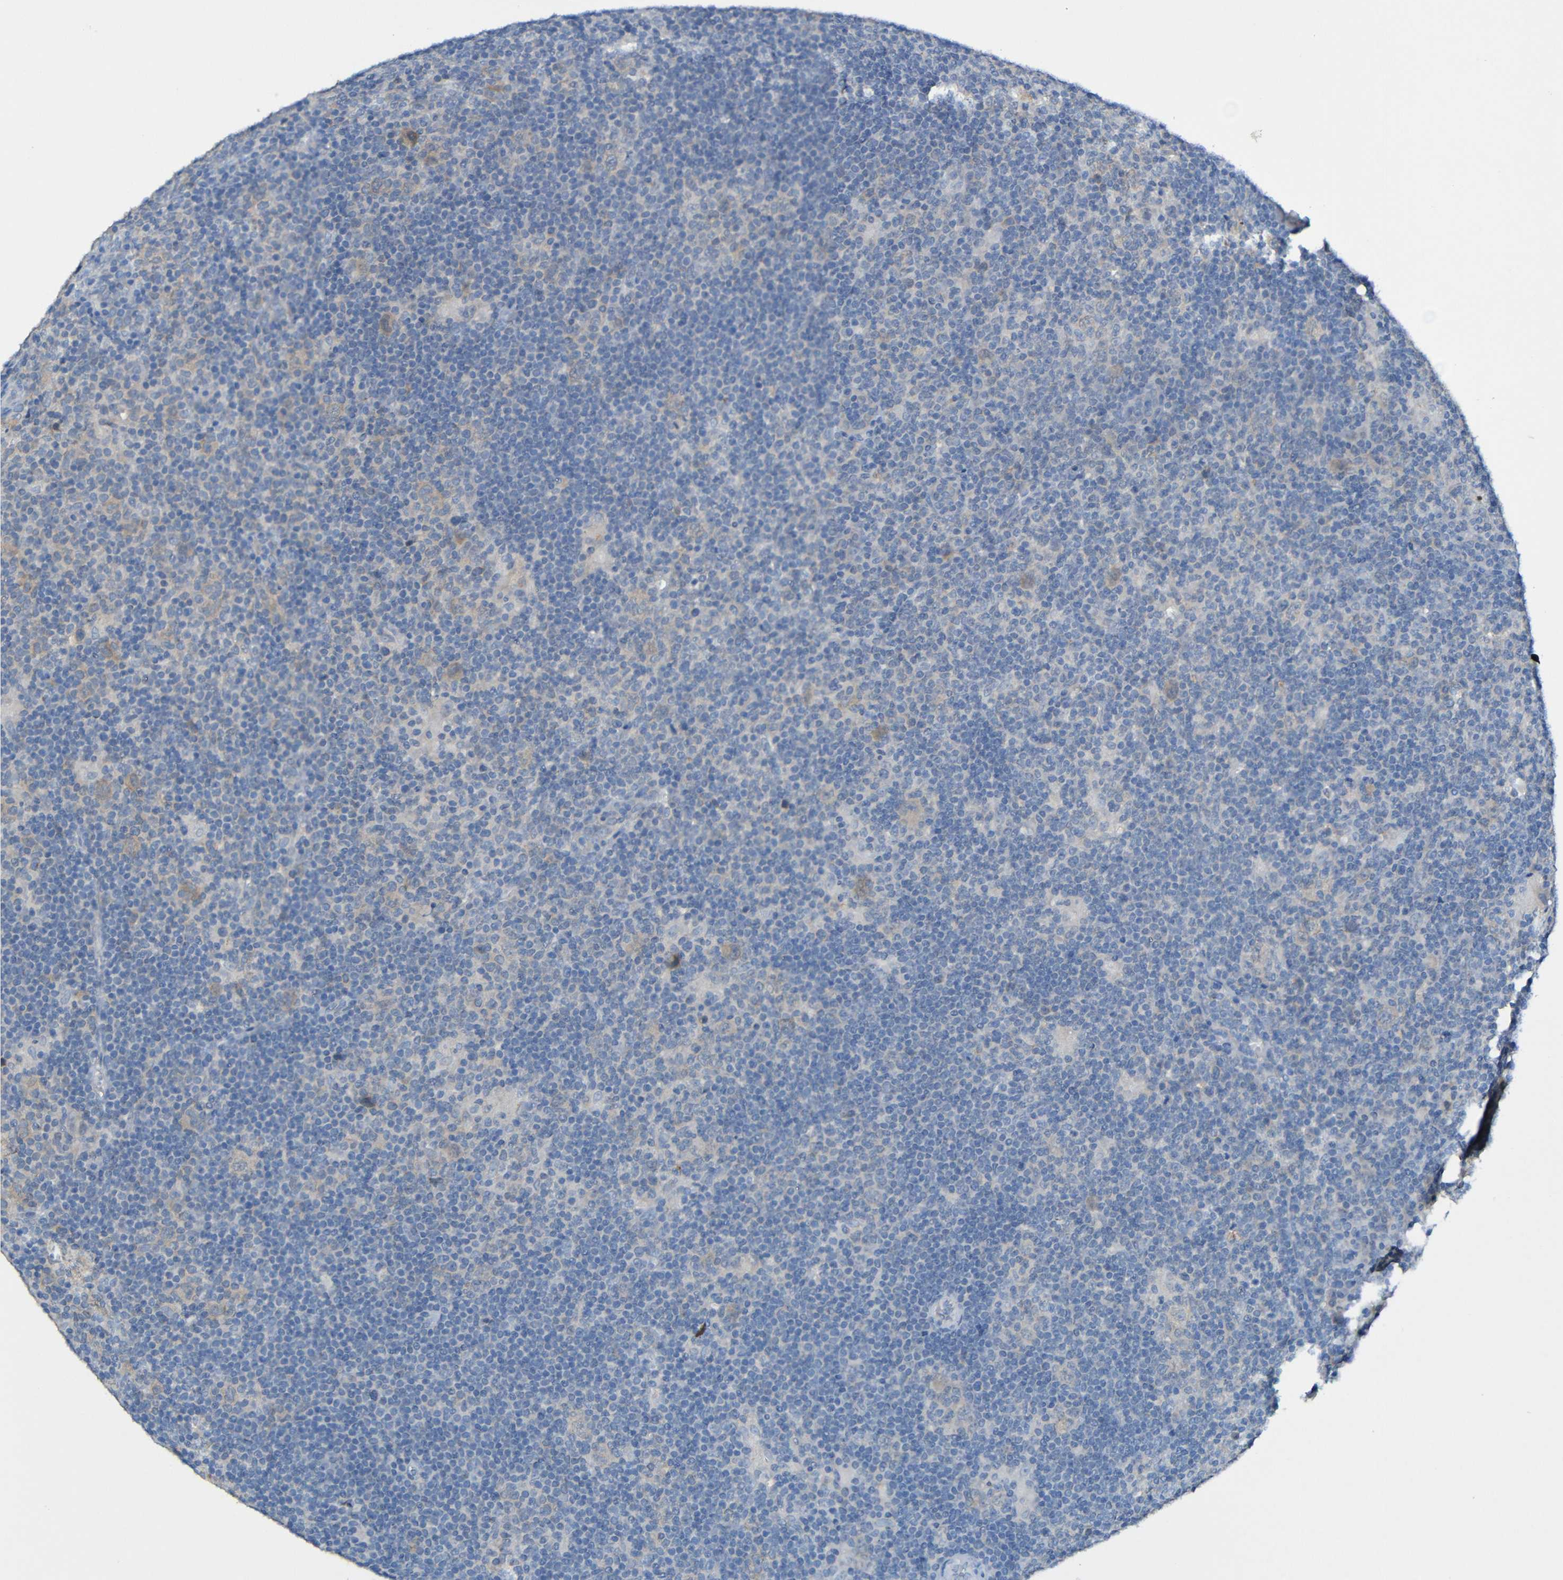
{"staining": {"intensity": "weak", "quantity": "25%-75%", "location": "cytoplasmic/membranous"}, "tissue": "lymphoma", "cell_type": "Tumor cells", "image_type": "cancer", "snomed": [{"axis": "morphology", "description": "Hodgkin's disease, NOS"}, {"axis": "topography", "description": "Lymph node"}], "caption": "A brown stain labels weak cytoplasmic/membranous staining of a protein in Hodgkin's disease tumor cells. The protein is stained brown, and the nuclei are stained in blue (DAB (3,3'-diaminobenzidine) IHC with brightfield microscopy, high magnification).", "gene": "LRRC70", "patient": {"sex": "female", "age": 57}}